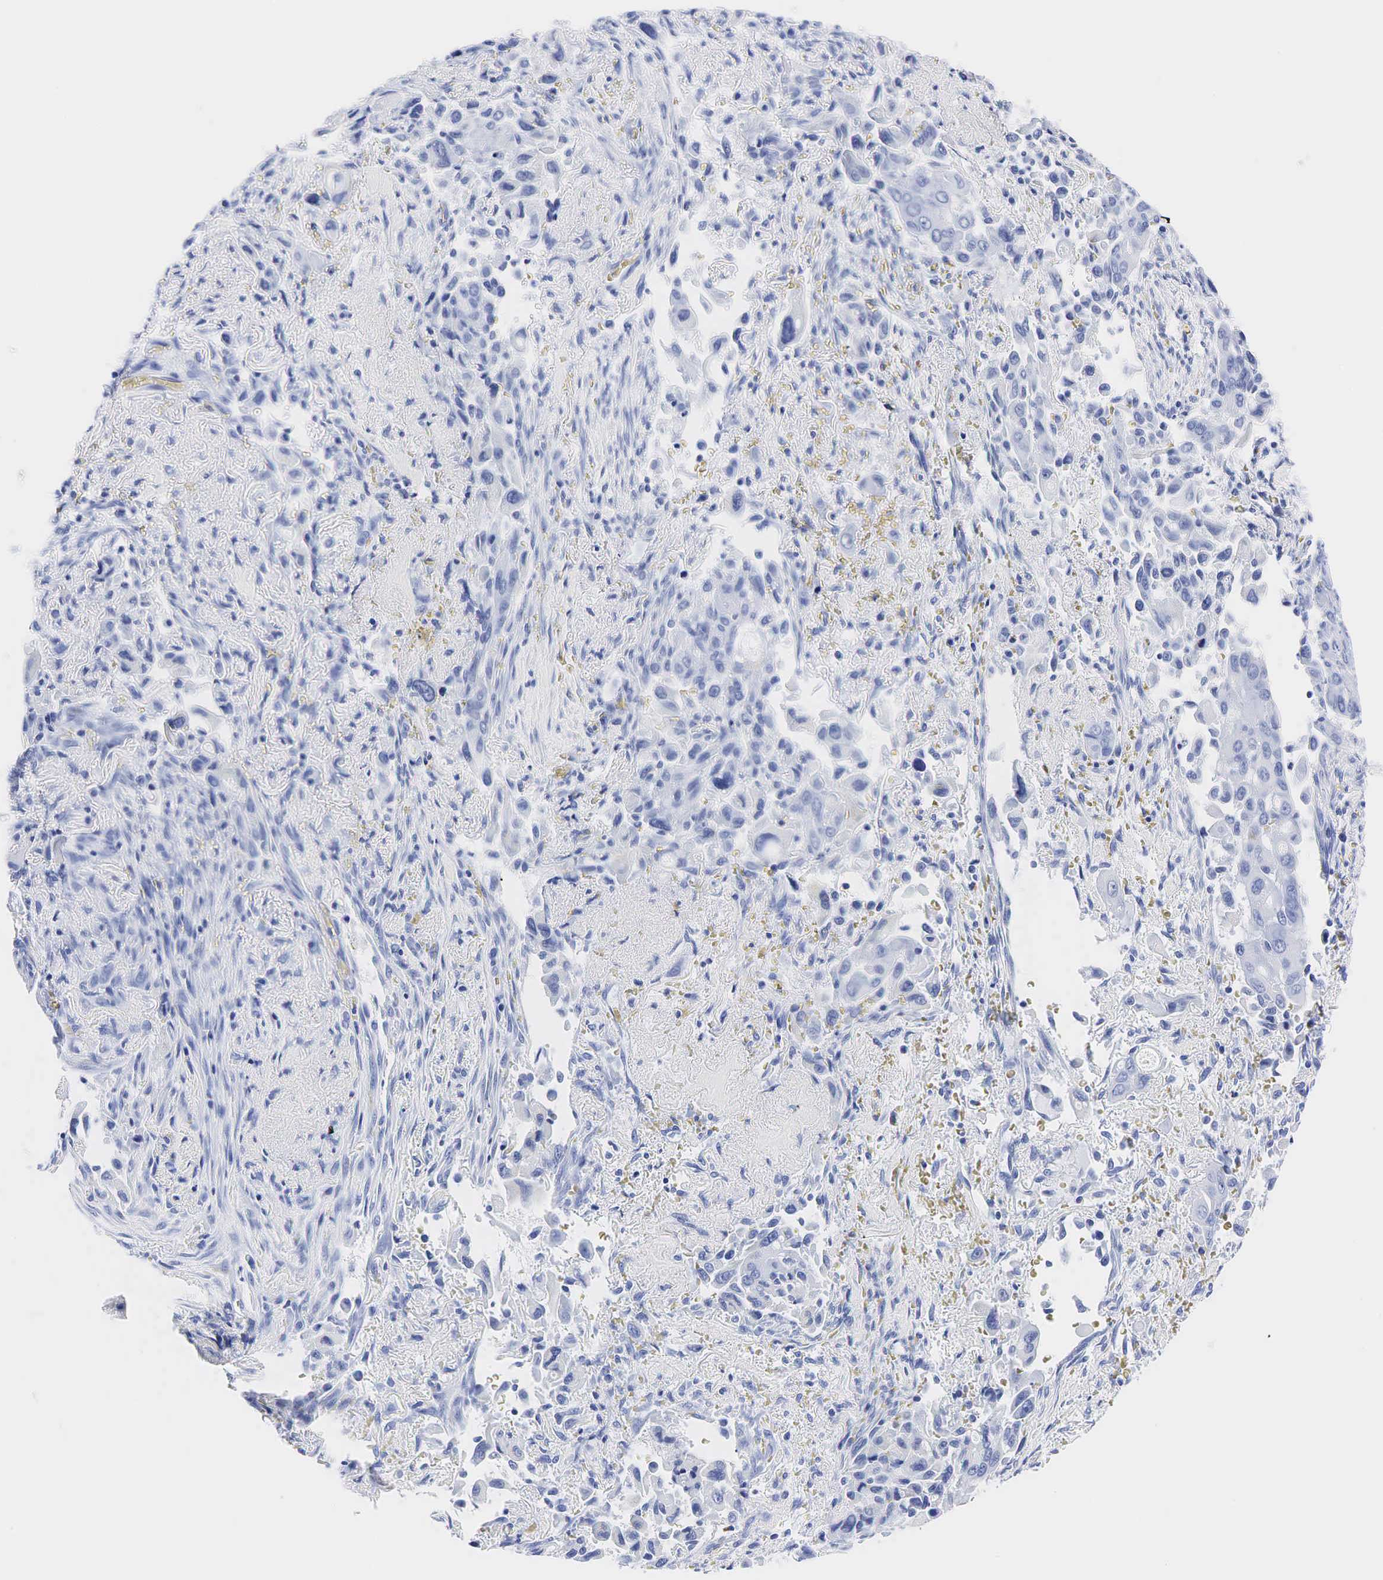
{"staining": {"intensity": "negative", "quantity": "none", "location": "none"}, "tissue": "lung cancer", "cell_type": "Tumor cells", "image_type": "cancer", "snomed": [{"axis": "morphology", "description": "Adenocarcinoma, NOS"}, {"axis": "topography", "description": "Lung"}], "caption": "There is no significant expression in tumor cells of lung cancer.", "gene": "TG", "patient": {"sex": "male", "age": 68}}